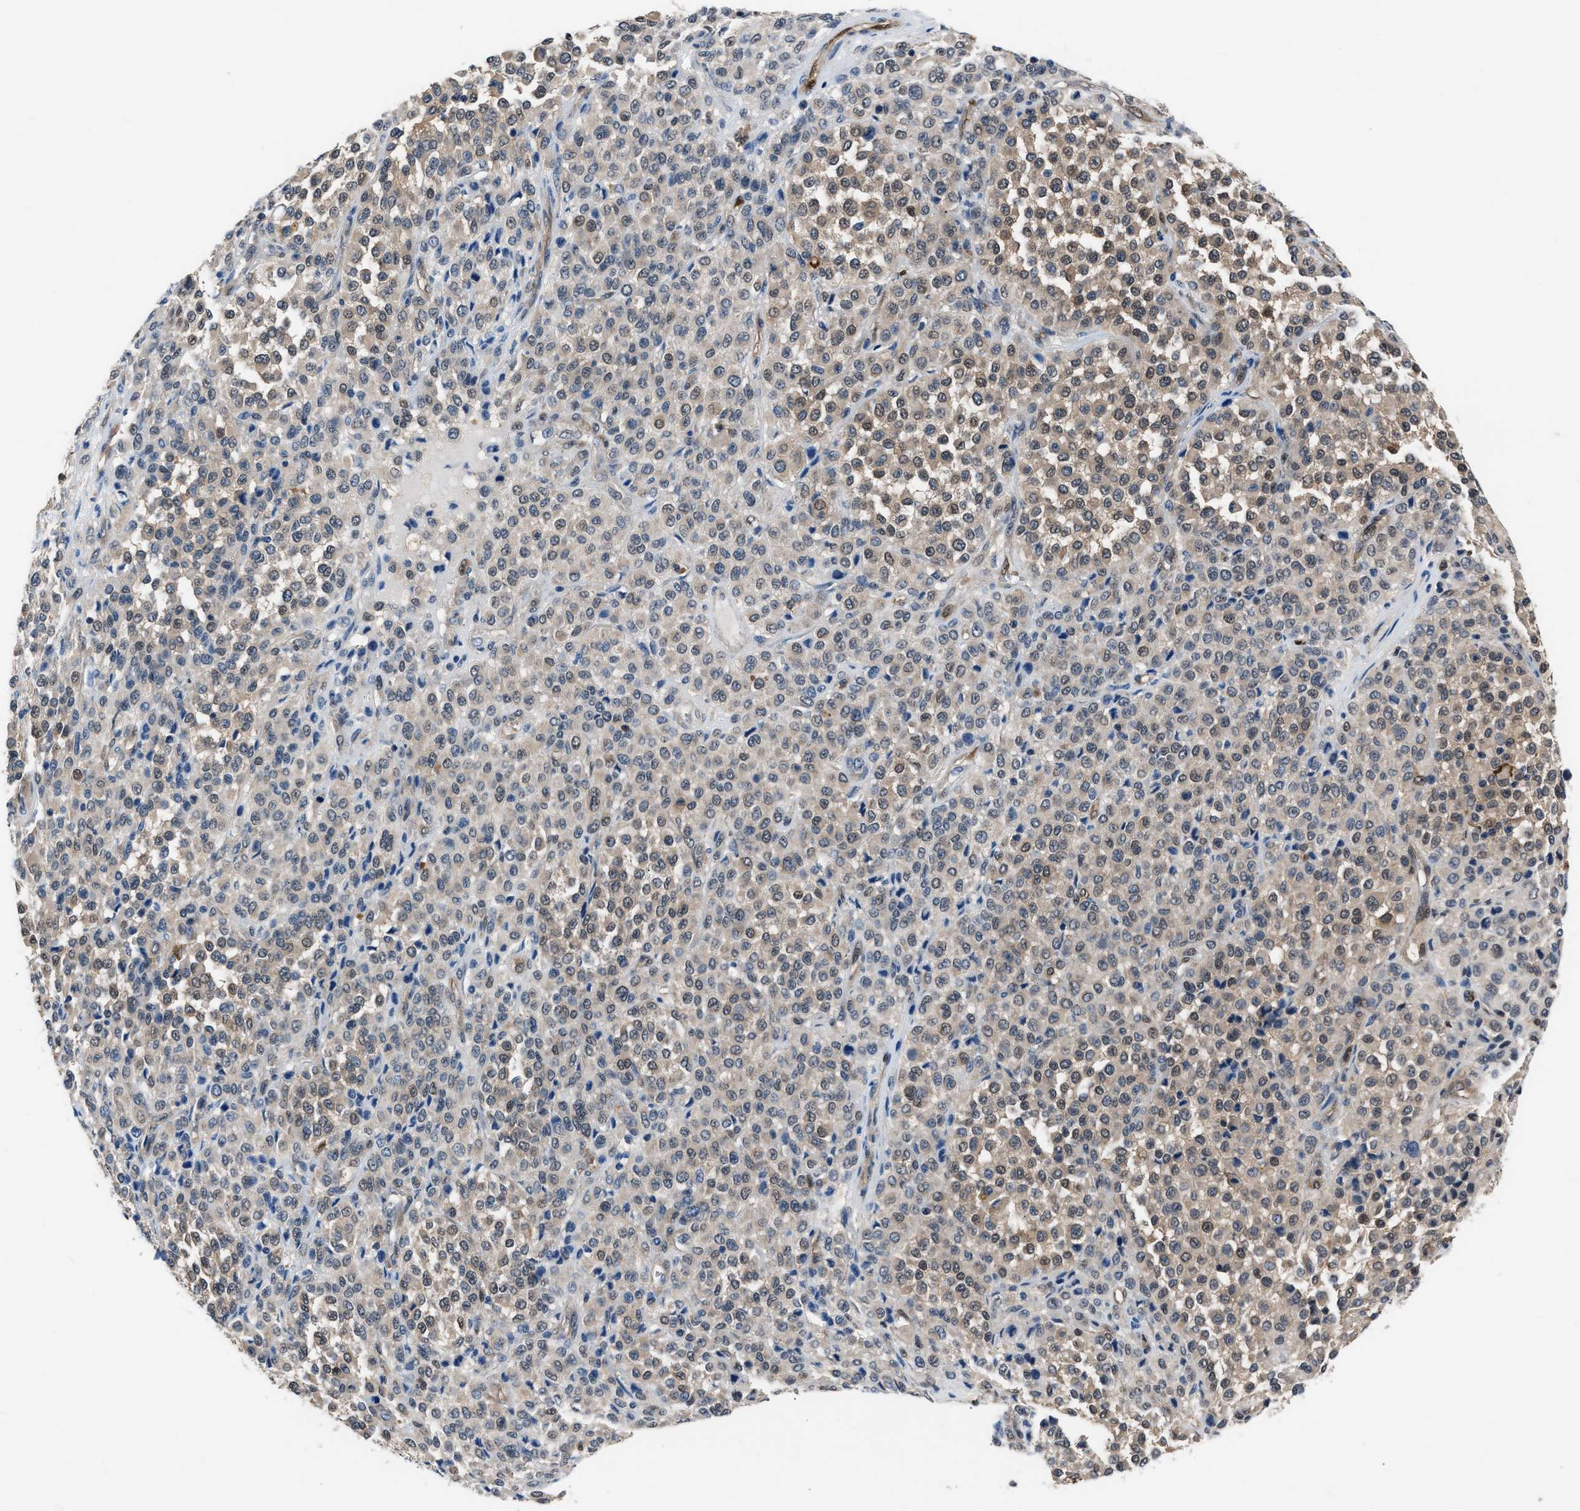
{"staining": {"intensity": "negative", "quantity": "none", "location": "none"}, "tissue": "melanoma", "cell_type": "Tumor cells", "image_type": "cancer", "snomed": [{"axis": "morphology", "description": "Malignant melanoma, Metastatic site"}, {"axis": "topography", "description": "Pancreas"}], "caption": "The image displays no staining of tumor cells in malignant melanoma (metastatic site). (DAB immunohistochemistry (IHC) with hematoxylin counter stain).", "gene": "PPA1", "patient": {"sex": "female", "age": 30}}